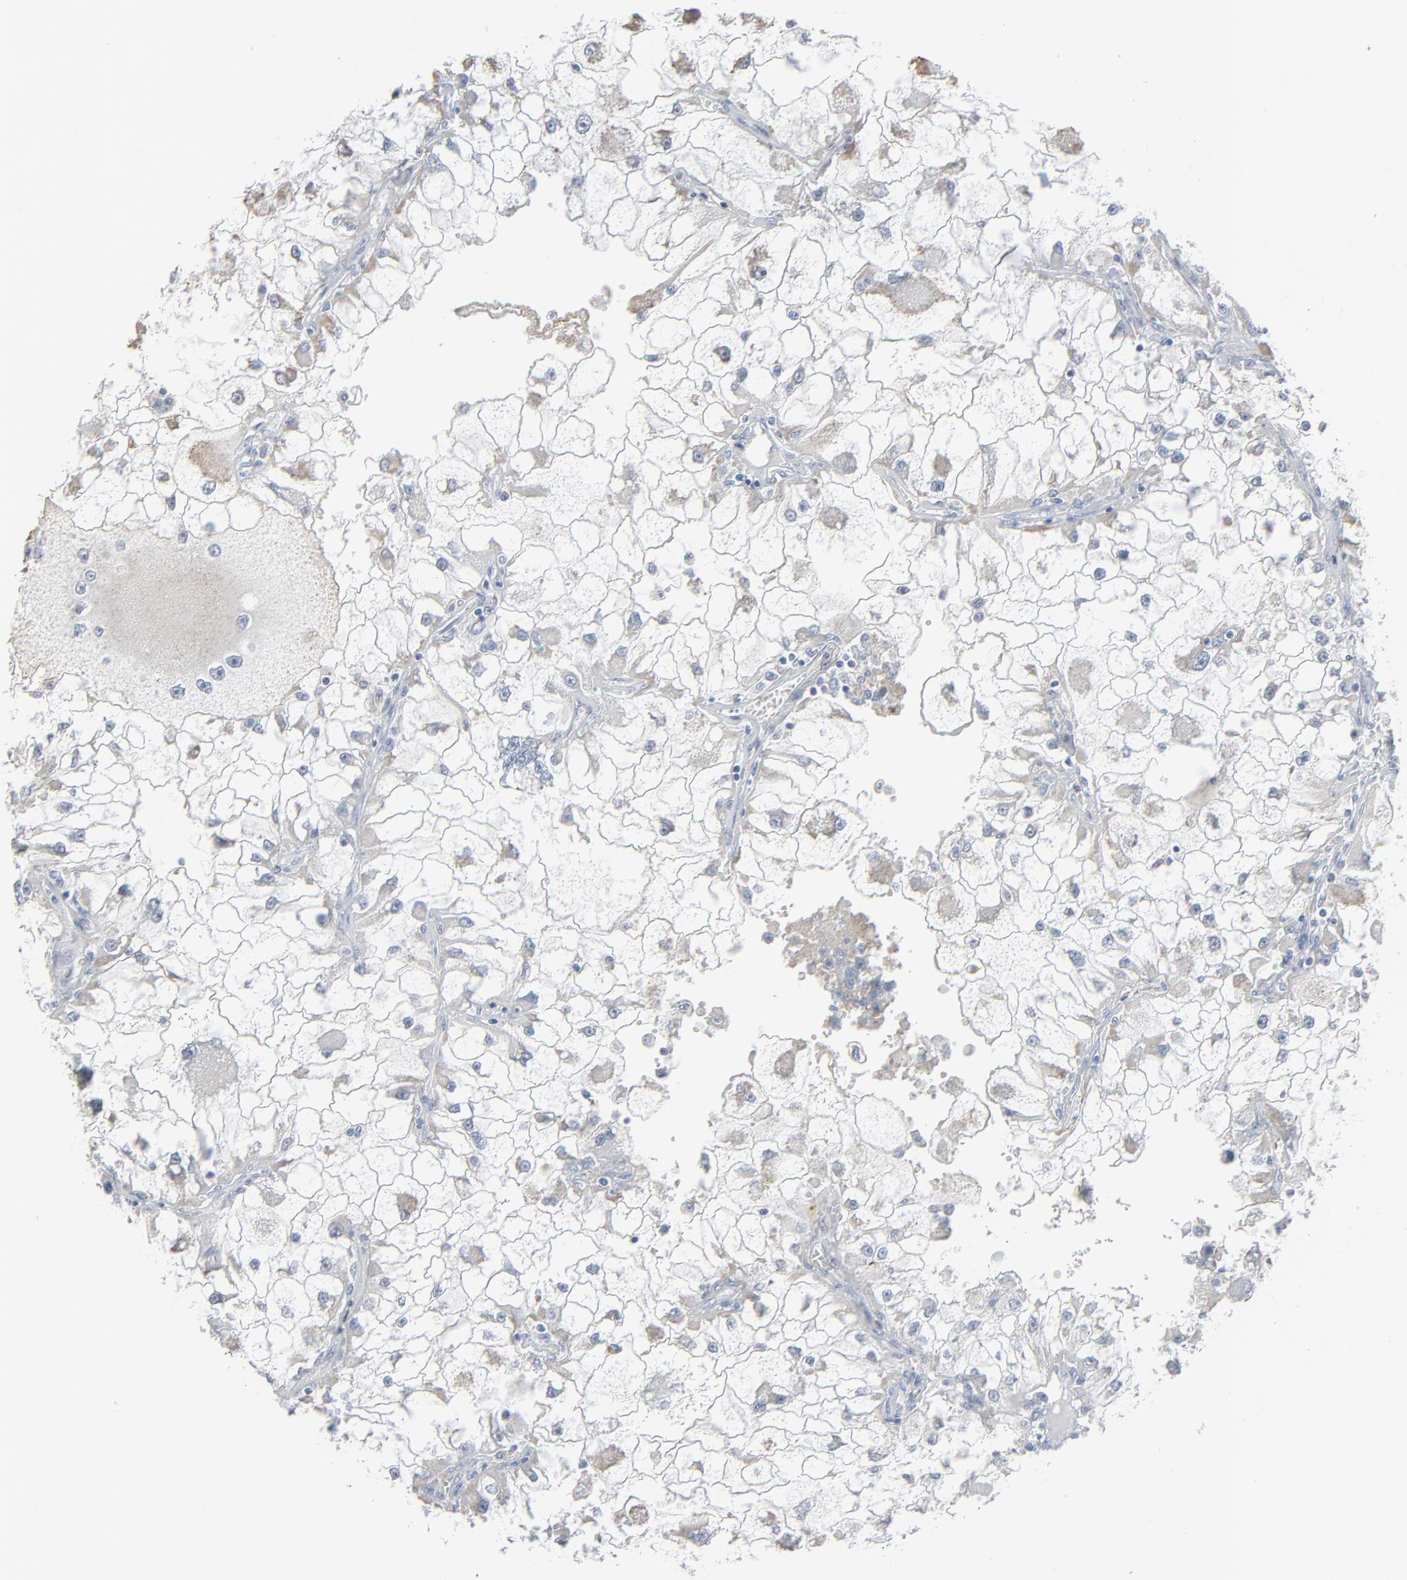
{"staining": {"intensity": "weak", "quantity": "<25%", "location": "cytoplasmic/membranous"}, "tissue": "renal cancer", "cell_type": "Tumor cells", "image_type": "cancer", "snomed": [{"axis": "morphology", "description": "Adenocarcinoma, NOS"}, {"axis": "topography", "description": "Kidney"}], "caption": "IHC of human renal cancer displays no positivity in tumor cells. (DAB immunohistochemistry visualized using brightfield microscopy, high magnification).", "gene": "PHGDH", "patient": {"sex": "female", "age": 73}}